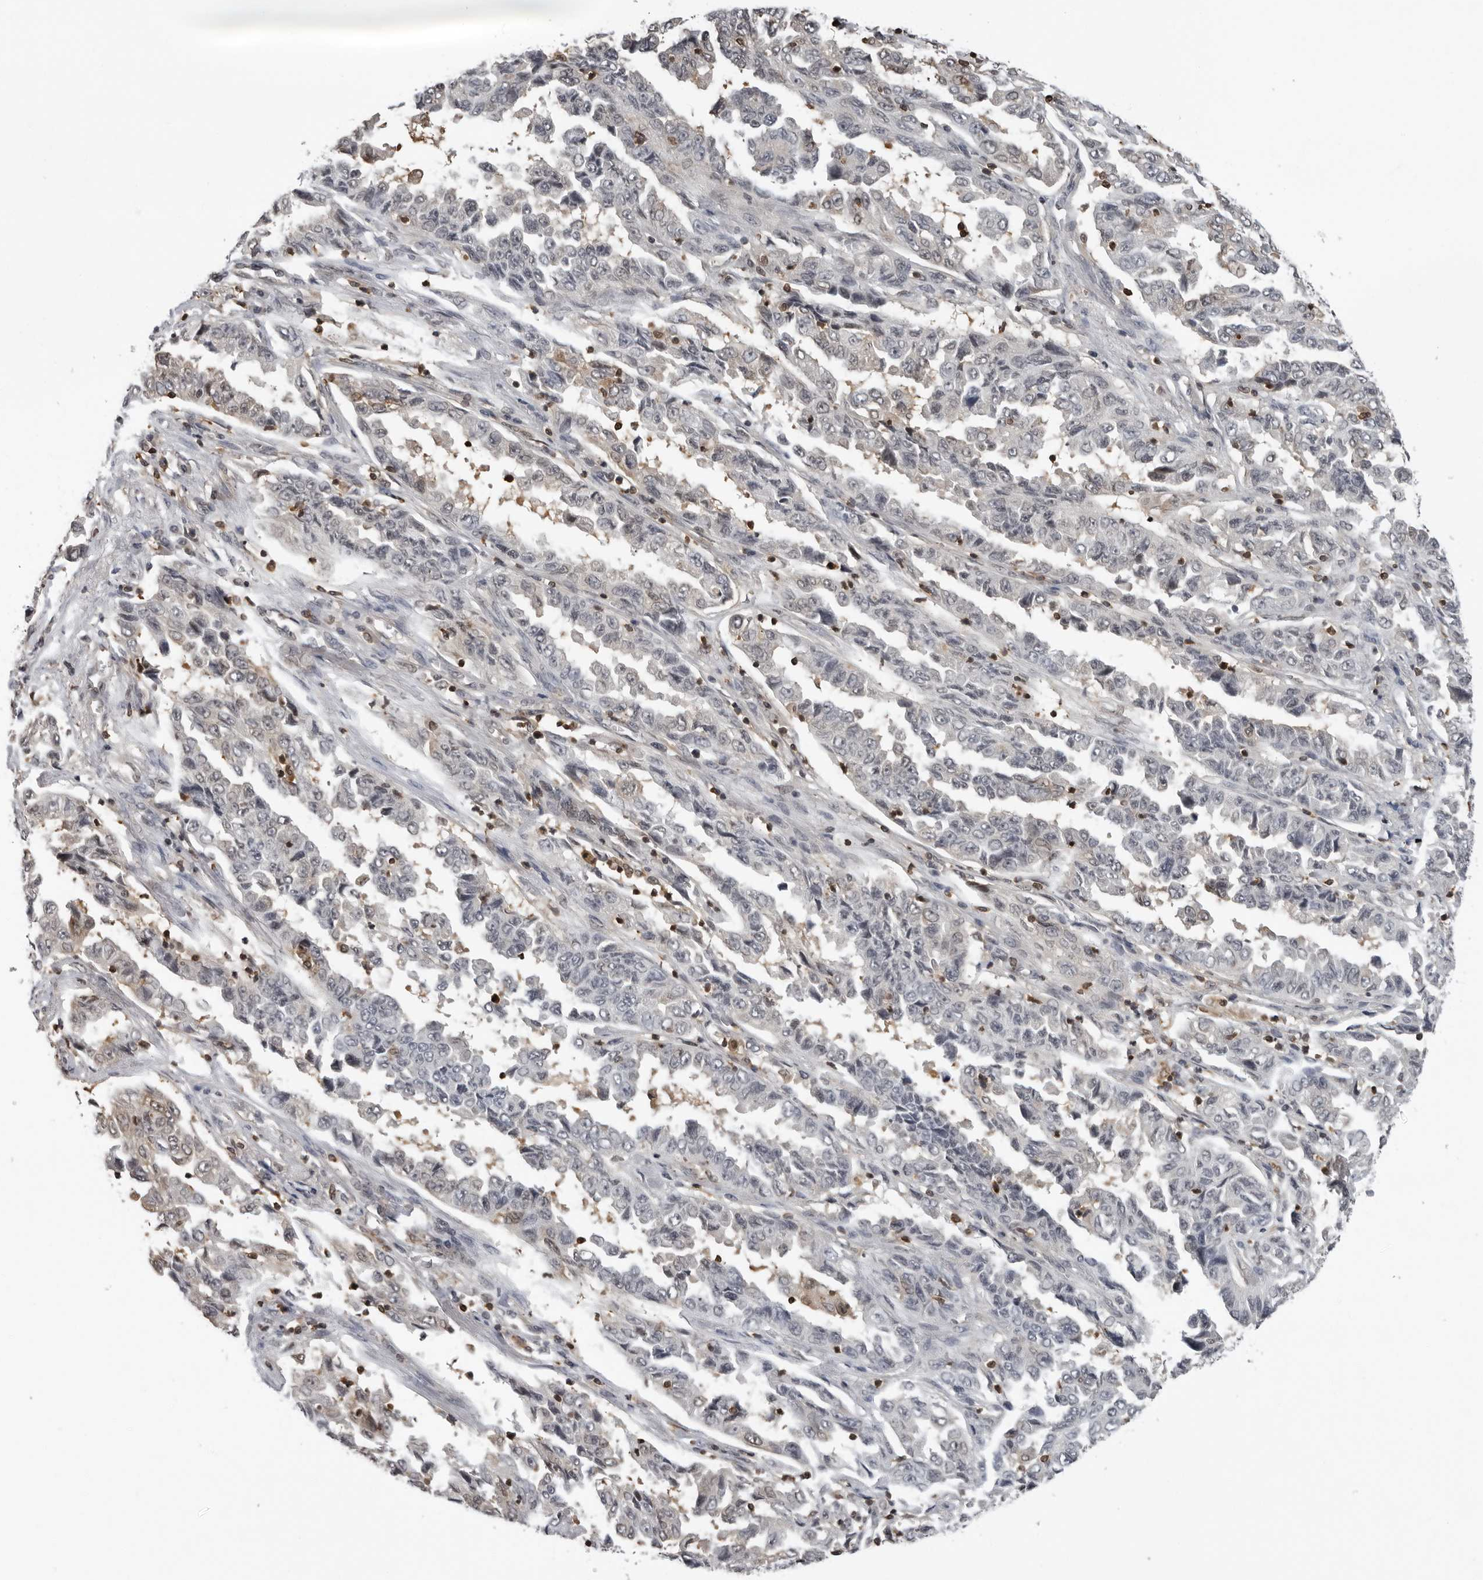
{"staining": {"intensity": "negative", "quantity": "none", "location": "none"}, "tissue": "lung cancer", "cell_type": "Tumor cells", "image_type": "cancer", "snomed": [{"axis": "morphology", "description": "Adenocarcinoma, NOS"}, {"axis": "topography", "description": "Lung"}], "caption": "Image shows no protein positivity in tumor cells of lung adenocarcinoma tissue.", "gene": "HSPH1", "patient": {"sex": "female", "age": 51}}